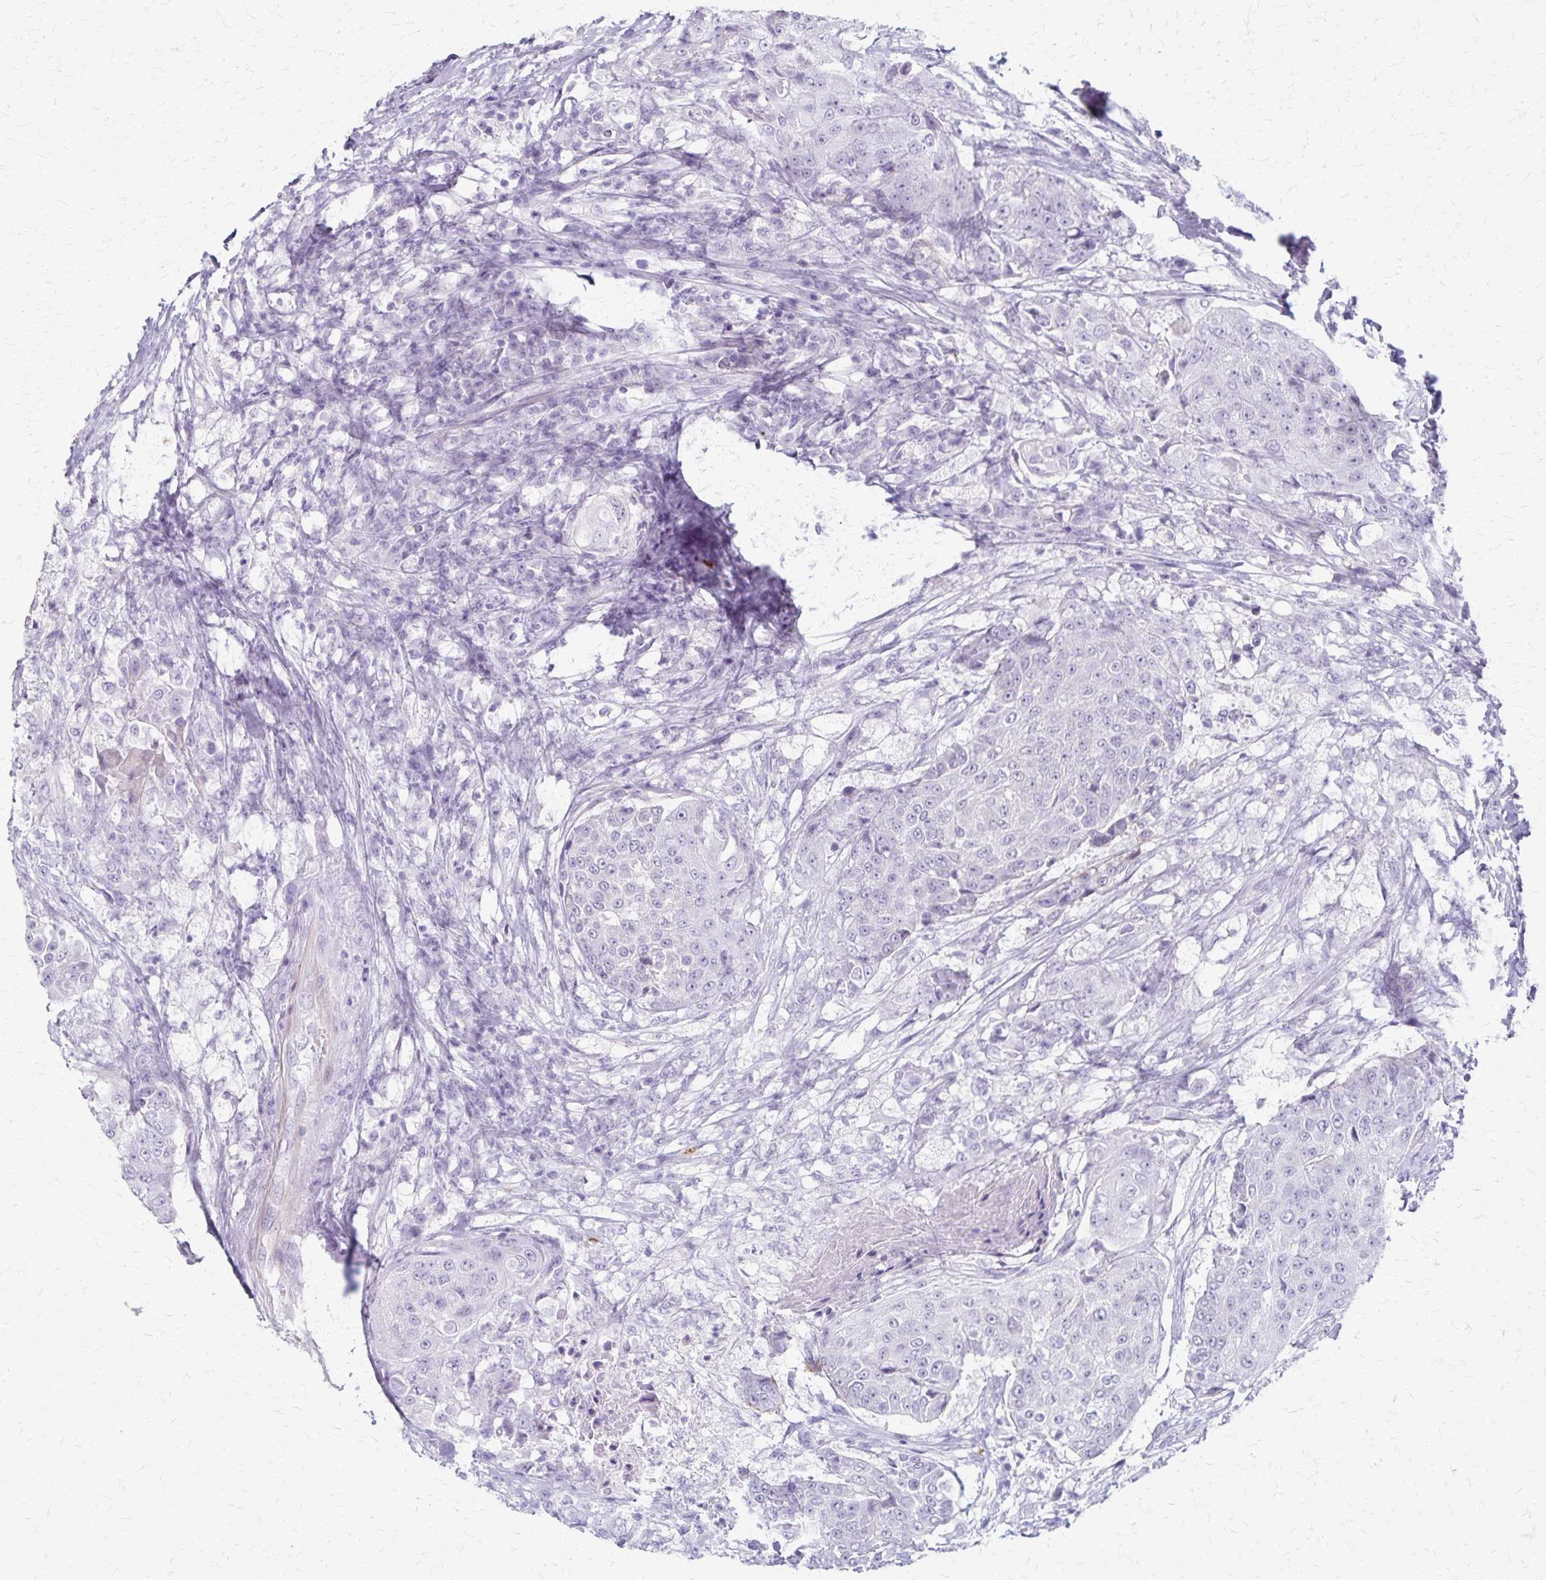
{"staining": {"intensity": "negative", "quantity": "none", "location": "none"}, "tissue": "urothelial cancer", "cell_type": "Tumor cells", "image_type": "cancer", "snomed": [{"axis": "morphology", "description": "Urothelial carcinoma, High grade"}, {"axis": "topography", "description": "Urinary bladder"}], "caption": "Tumor cells show no significant protein expression in urothelial cancer.", "gene": "RASL10B", "patient": {"sex": "female", "age": 63}}